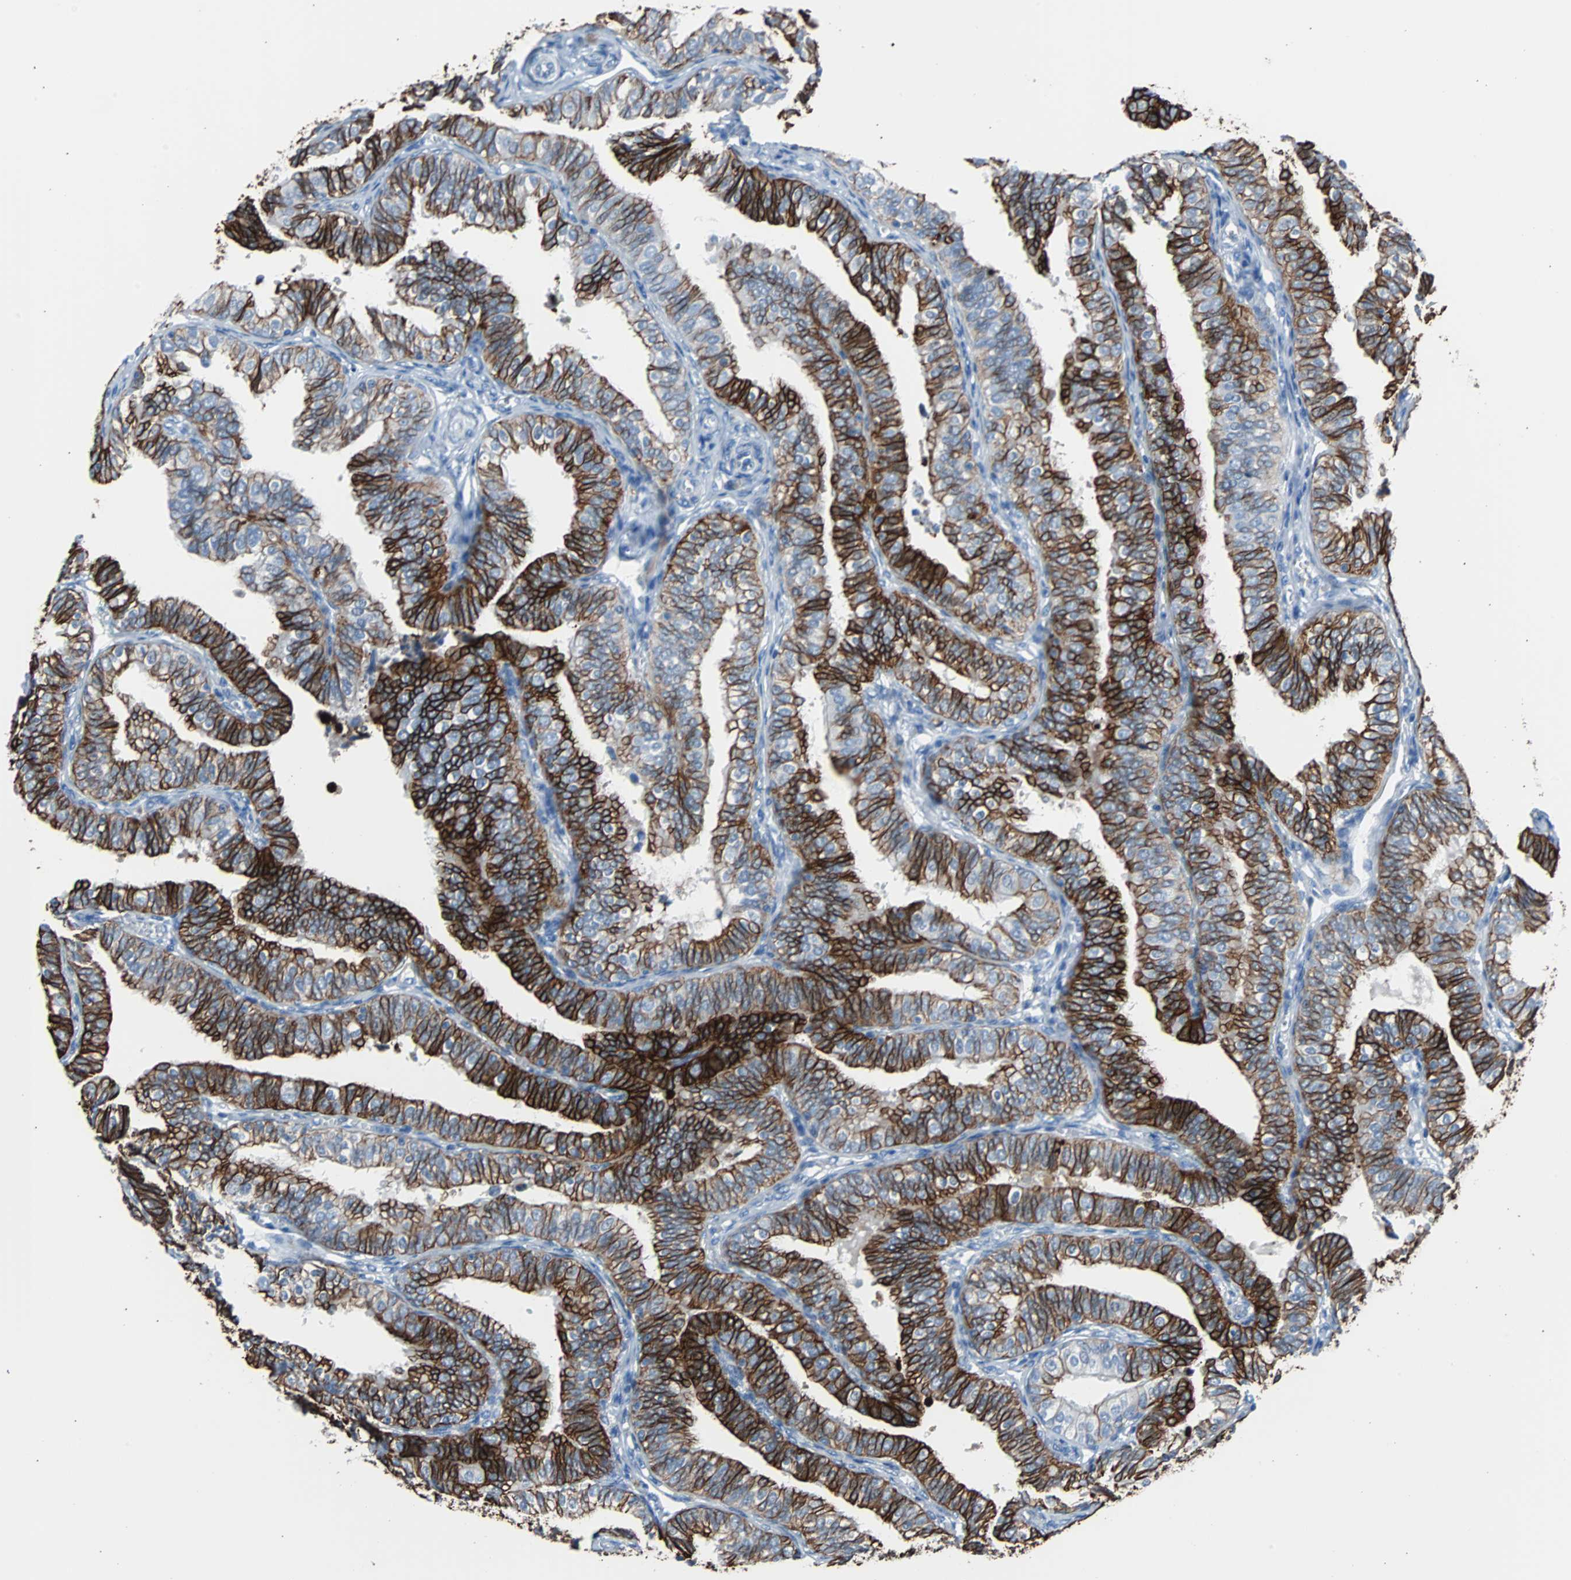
{"staining": {"intensity": "strong", "quantity": ">75%", "location": "cytoplasmic/membranous"}, "tissue": "fallopian tube", "cell_type": "Glandular cells", "image_type": "normal", "snomed": [{"axis": "morphology", "description": "Normal tissue, NOS"}, {"axis": "topography", "description": "Fallopian tube"}], "caption": "This histopathology image reveals immunohistochemistry (IHC) staining of benign human fallopian tube, with high strong cytoplasmic/membranous staining in about >75% of glandular cells.", "gene": "KRT7", "patient": {"sex": "female", "age": 46}}